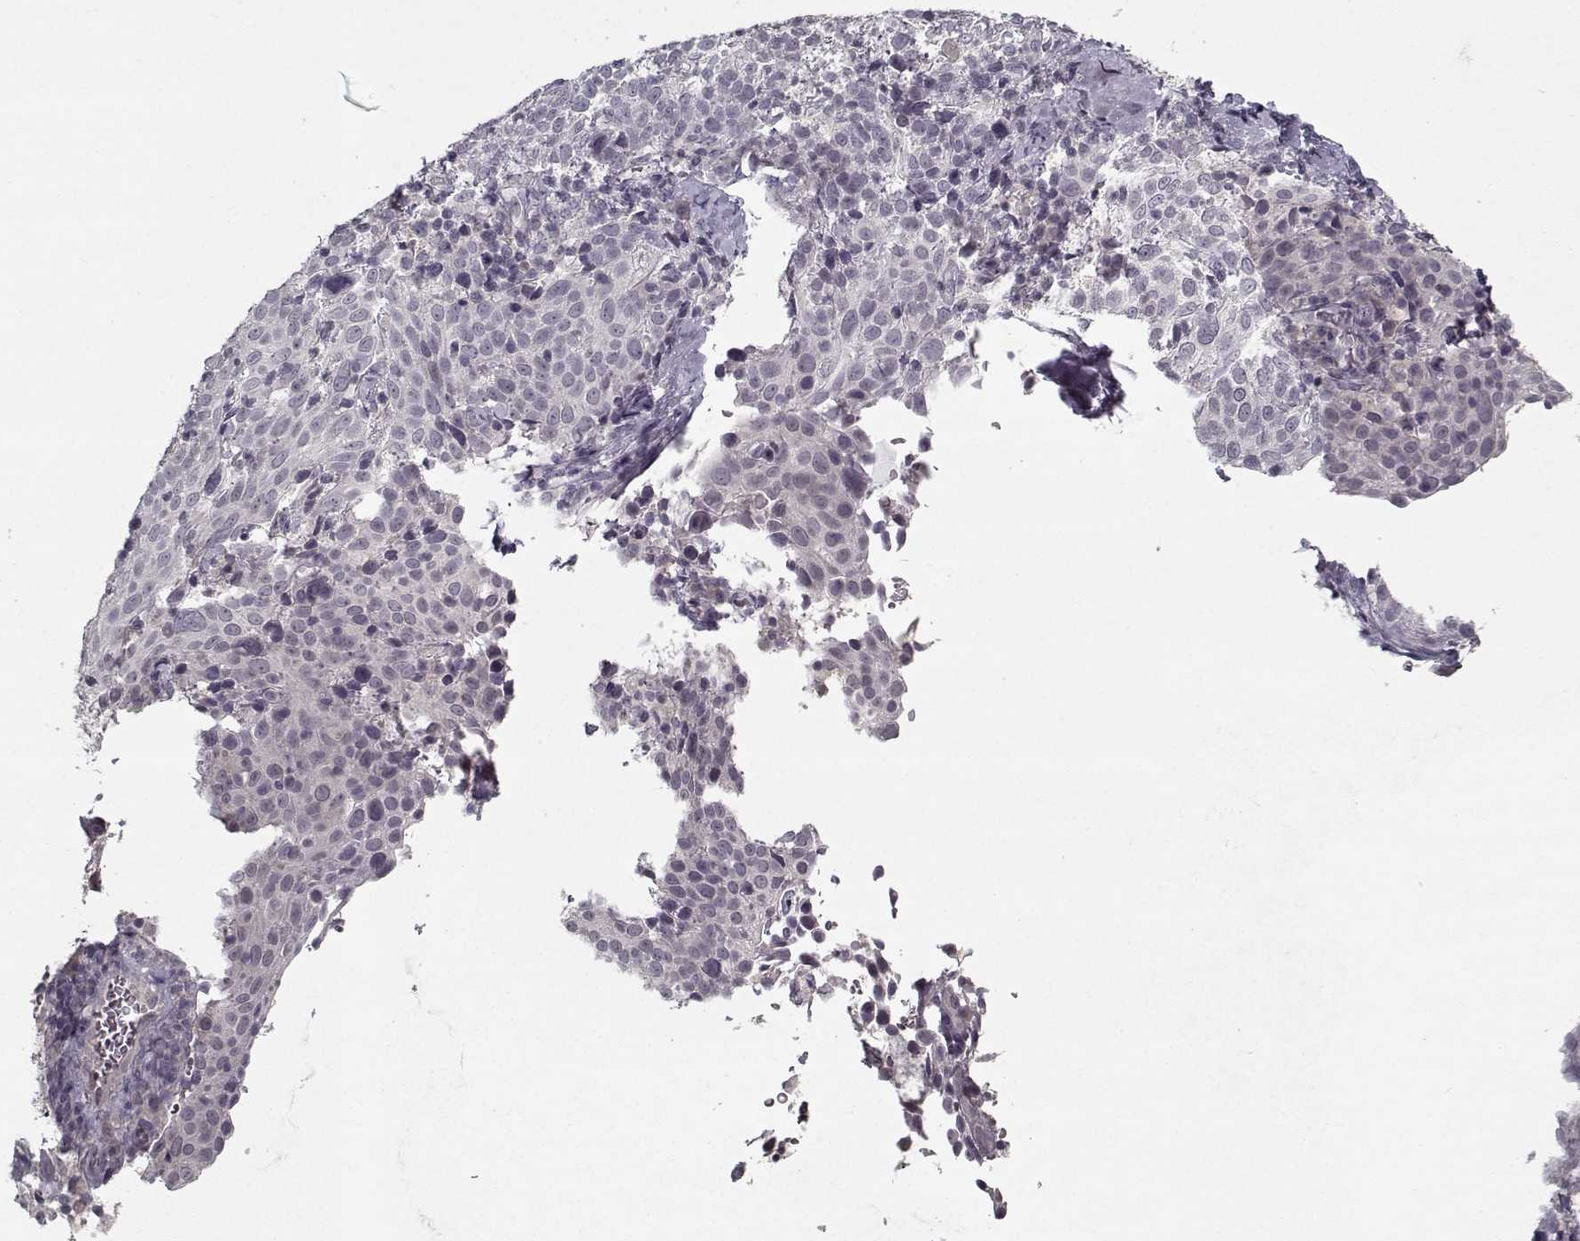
{"staining": {"intensity": "negative", "quantity": "none", "location": "none"}, "tissue": "cervical cancer", "cell_type": "Tumor cells", "image_type": "cancer", "snomed": [{"axis": "morphology", "description": "Squamous cell carcinoma, NOS"}, {"axis": "topography", "description": "Cervix"}], "caption": "IHC of human cervical squamous cell carcinoma demonstrates no expression in tumor cells.", "gene": "LAMA2", "patient": {"sex": "female", "age": 61}}